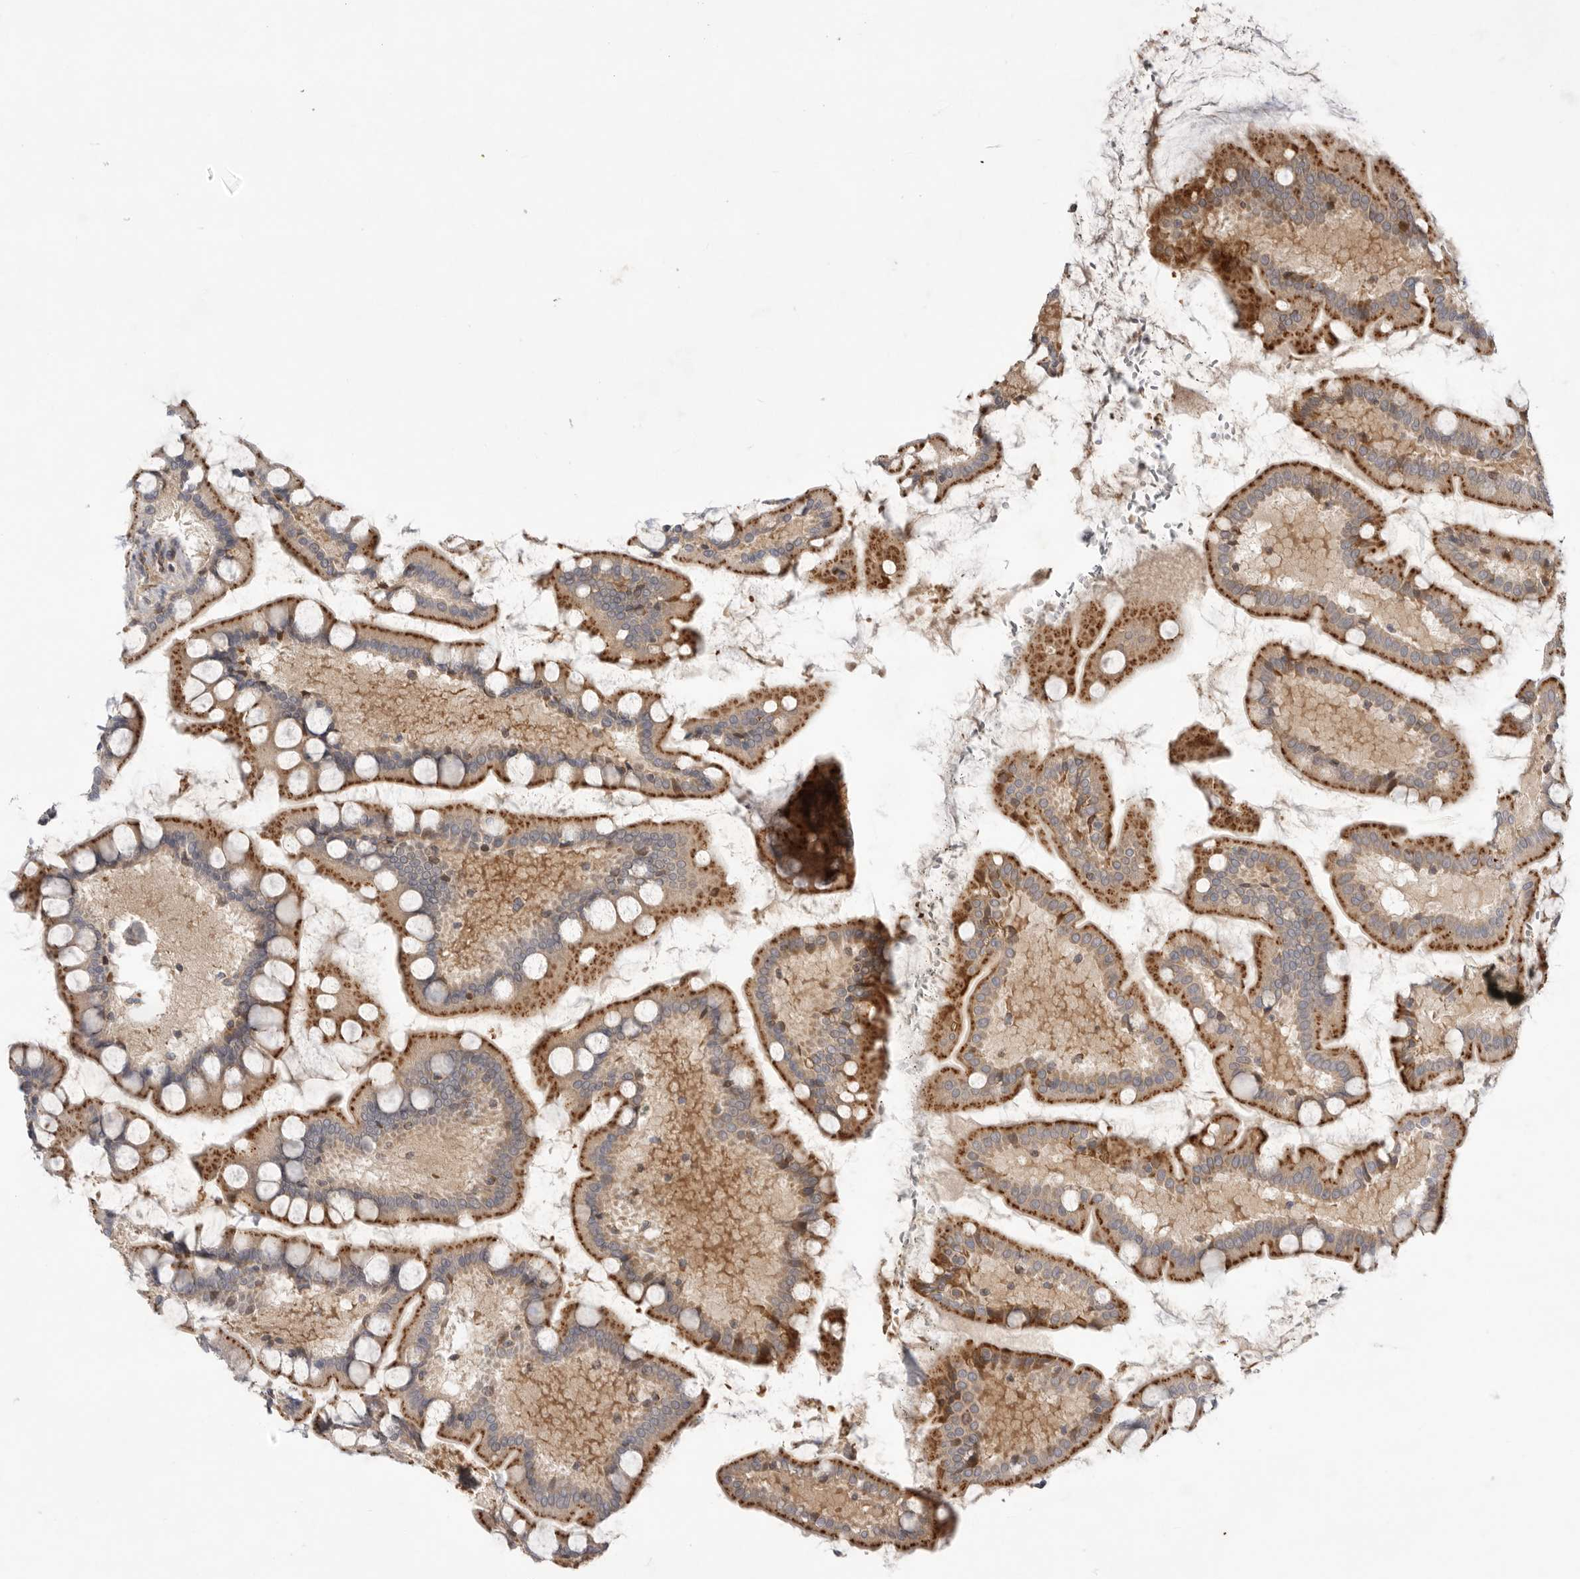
{"staining": {"intensity": "strong", "quantity": ">75%", "location": "cytoplasmic/membranous"}, "tissue": "small intestine", "cell_type": "Glandular cells", "image_type": "normal", "snomed": [{"axis": "morphology", "description": "Normal tissue, NOS"}, {"axis": "topography", "description": "Small intestine"}], "caption": "Immunohistochemistry (DAB) staining of benign small intestine displays strong cytoplasmic/membranous protein positivity in about >75% of glandular cells.", "gene": "GNE", "patient": {"sex": "male", "age": 41}}